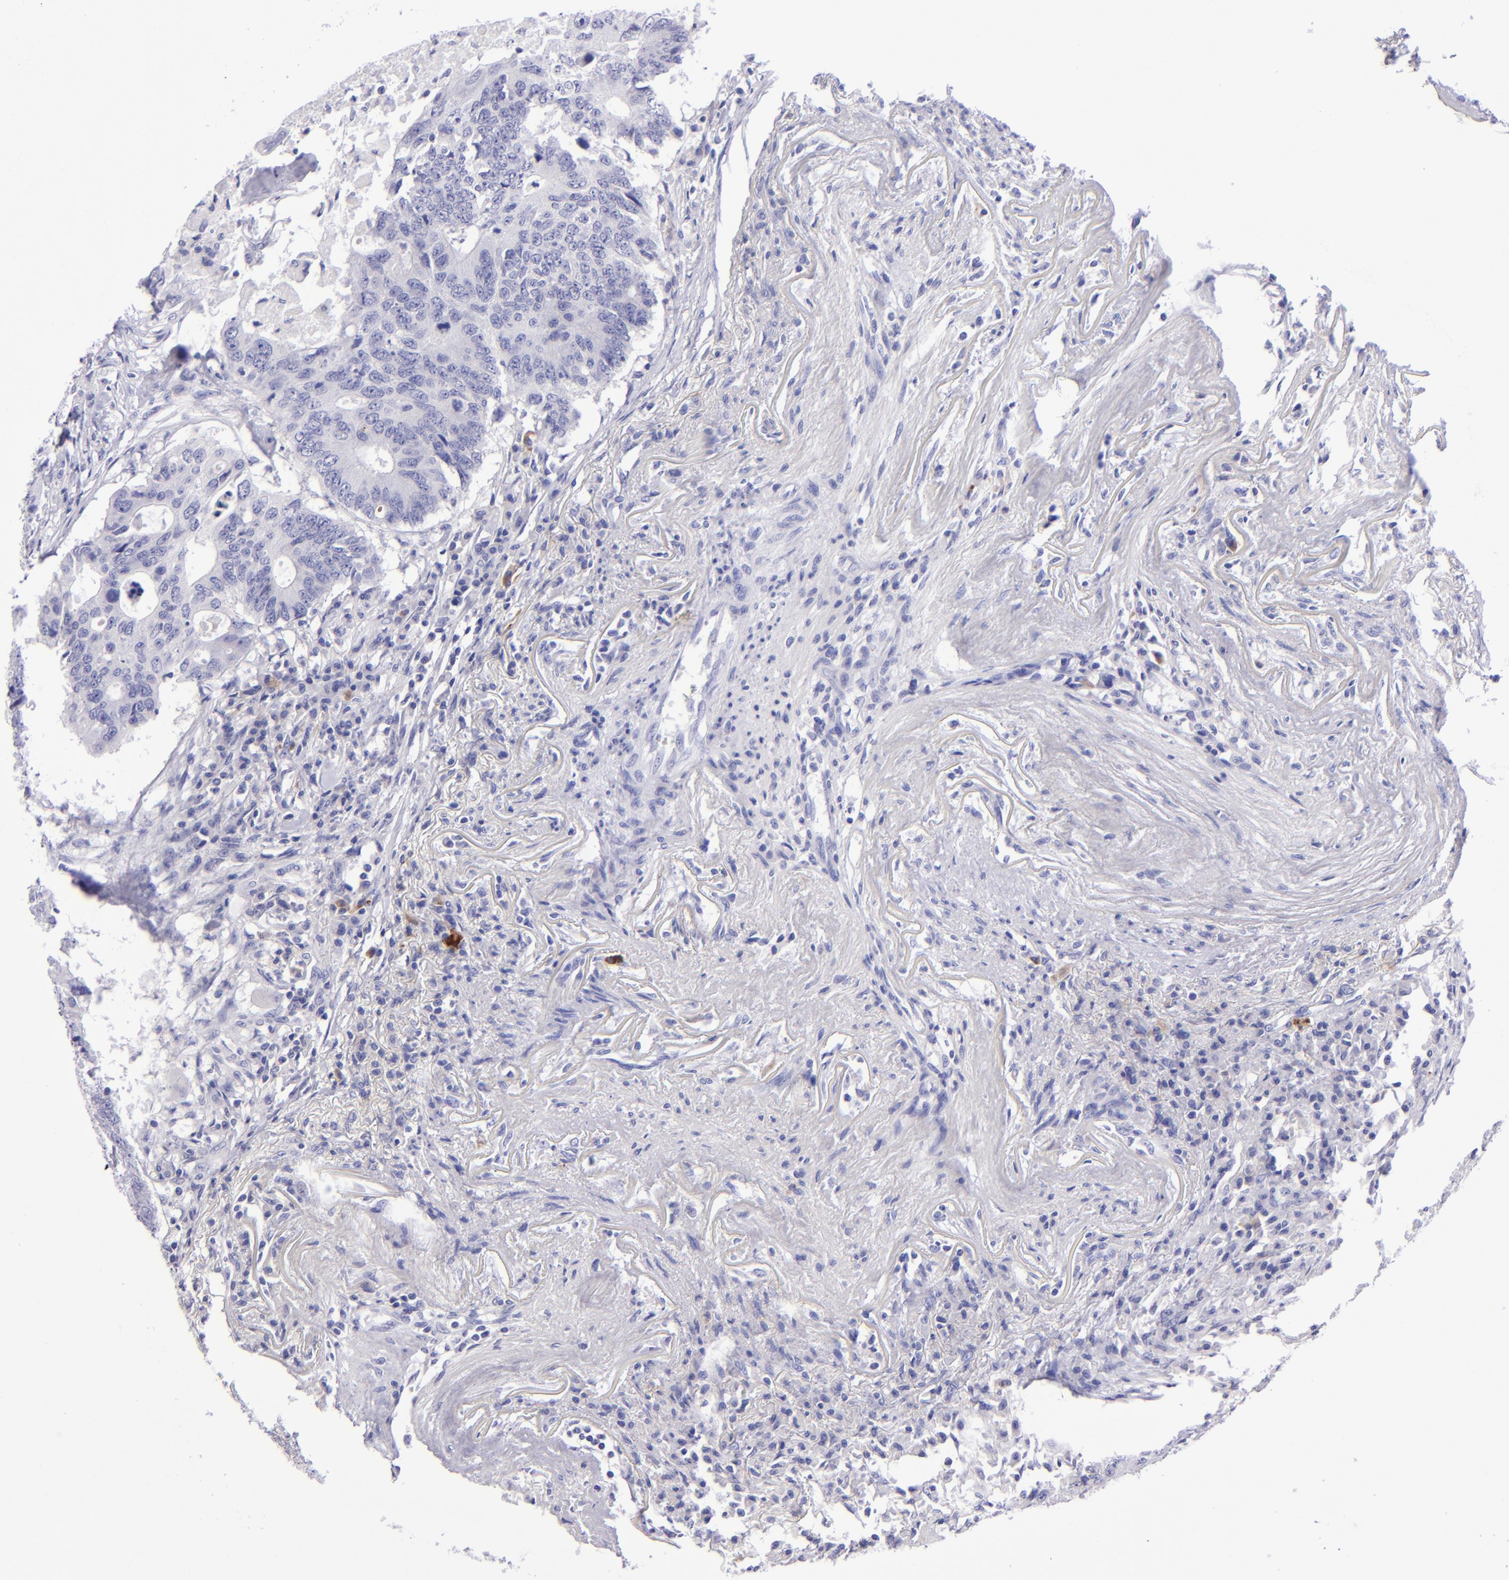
{"staining": {"intensity": "negative", "quantity": "none", "location": "none"}, "tissue": "colorectal cancer", "cell_type": "Tumor cells", "image_type": "cancer", "snomed": [{"axis": "morphology", "description": "Adenocarcinoma, NOS"}, {"axis": "topography", "description": "Colon"}], "caption": "Immunohistochemistry image of human adenocarcinoma (colorectal) stained for a protein (brown), which demonstrates no expression in tumor cells.", "gene": "TYRP1", "patient": {"sex": "male", "age": 71}}